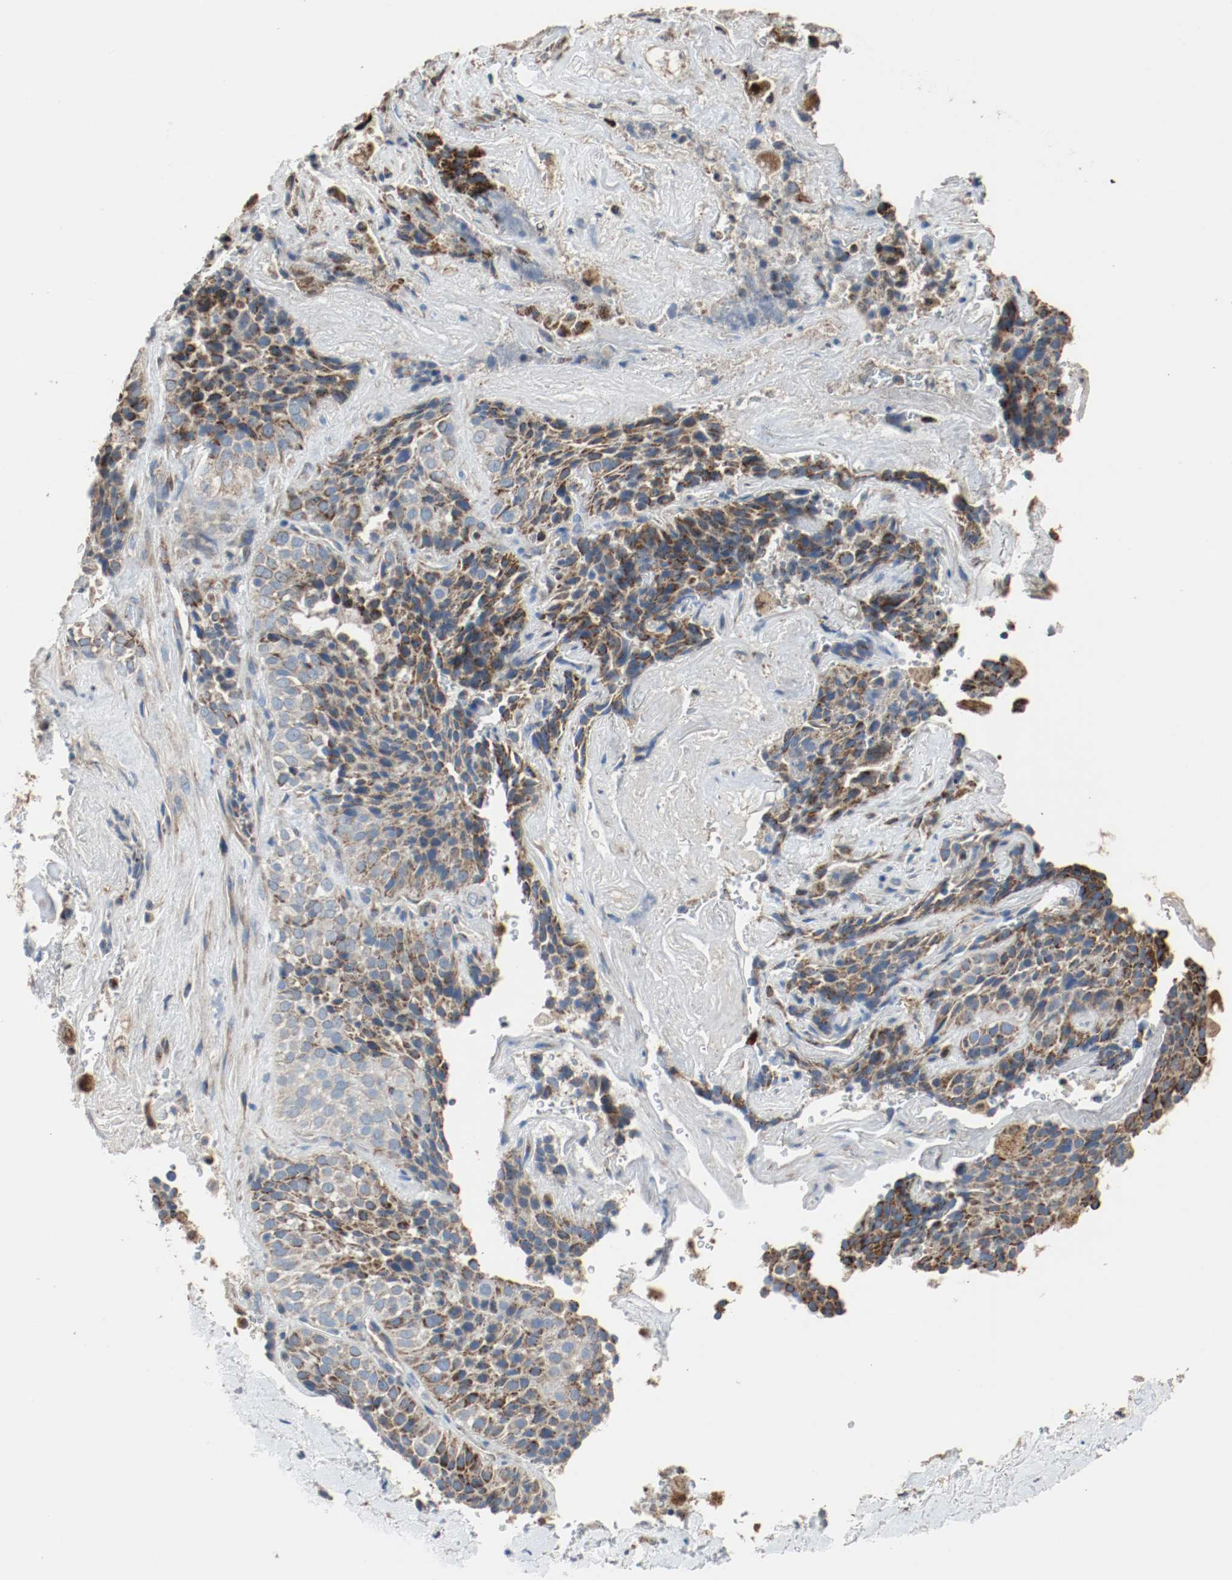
{"staining": {"intensity": "strong", "quantity": ">75%", "location": "cytoplasmic/membranous"}, "tissue": "lung cancer", "cell_type": "Tumor cells", "image_type": "cancer", "snomed": [{"axis": "morphology", "description": "Squamous cell carcinoma, NOS"}, {"axis": "topography", "description": "Lung"}], "caption": "The image reveals staining of lung cancer (squamous cell carcinoma), revealing strong cytoplasmic/membranous protein staining (brown color) within tumor cells. Nuclei are stained in blue.", "gene": "ALDH4A1", "patient": {"sex": "male", "age": 54}}